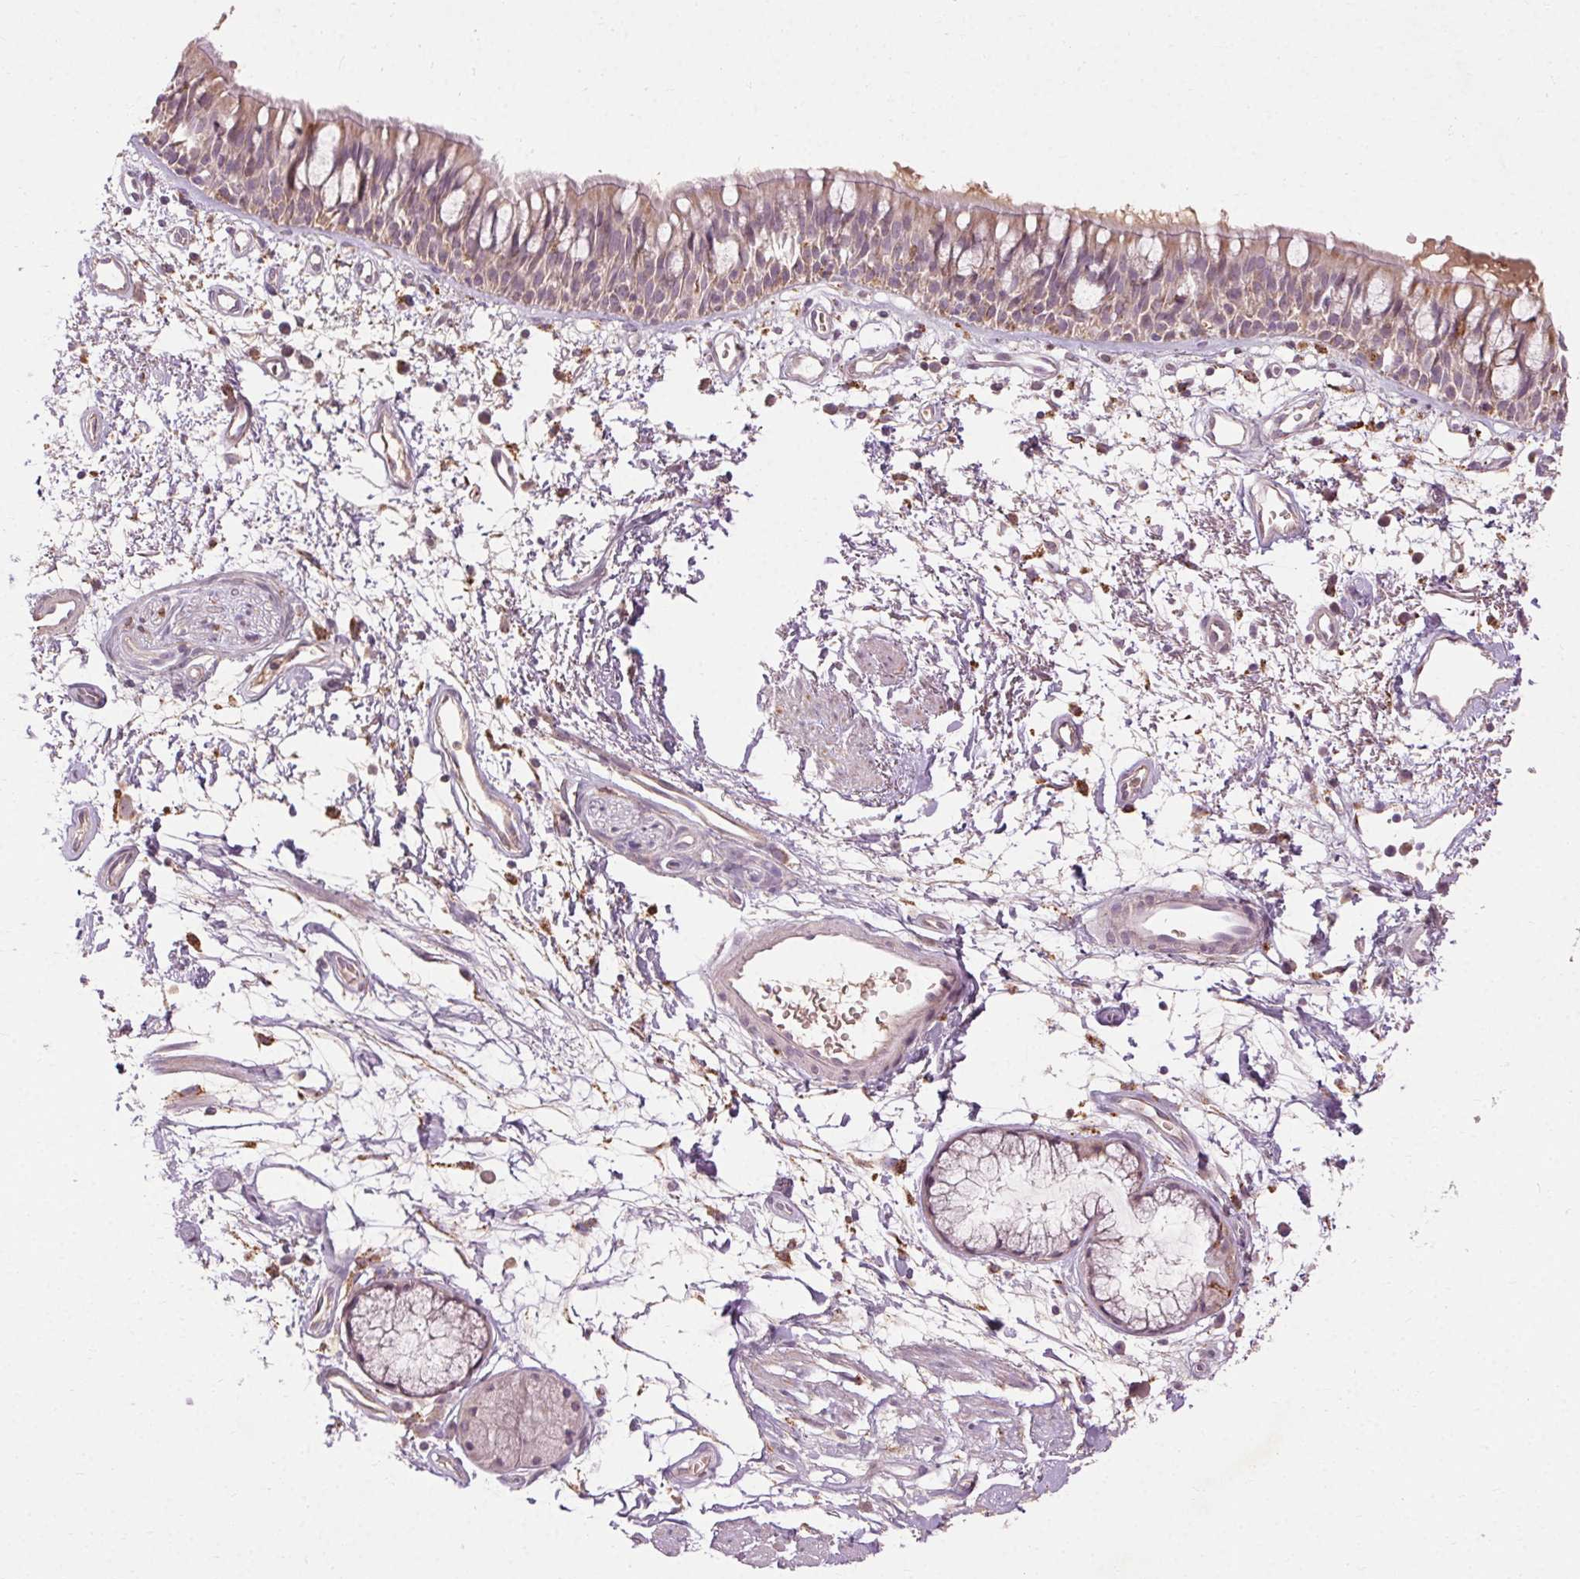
{"staining": {"intensity": "weak", "quantity": "25%-75%", "location": "cytoplasmic/membranous"}, "tissue": "bronchus", "cell_type": "Respiratory epithelial cells", "image_type": "normal", "snomed": [{"axis": "morphology", "description": "Normal tissue, NOS"}, {"axis": "morphology", "description": "Squamous cell carcinoma, NOS"}, {"axis": "topography", "description": "Cartilage tissue"}, {"axis": "topography", "description": "Bronchus"}, {"axis": "topography", "description": "Lung"}], "caption": "About 25%-75% of respiratory epithelial cells in normal human bronchus show weak cytoplasmic/membranous protein positivity as visualized by brown immunohistochemical staining.", "gene": "REP15", "patient": {"sex": "male", "age": 66}}